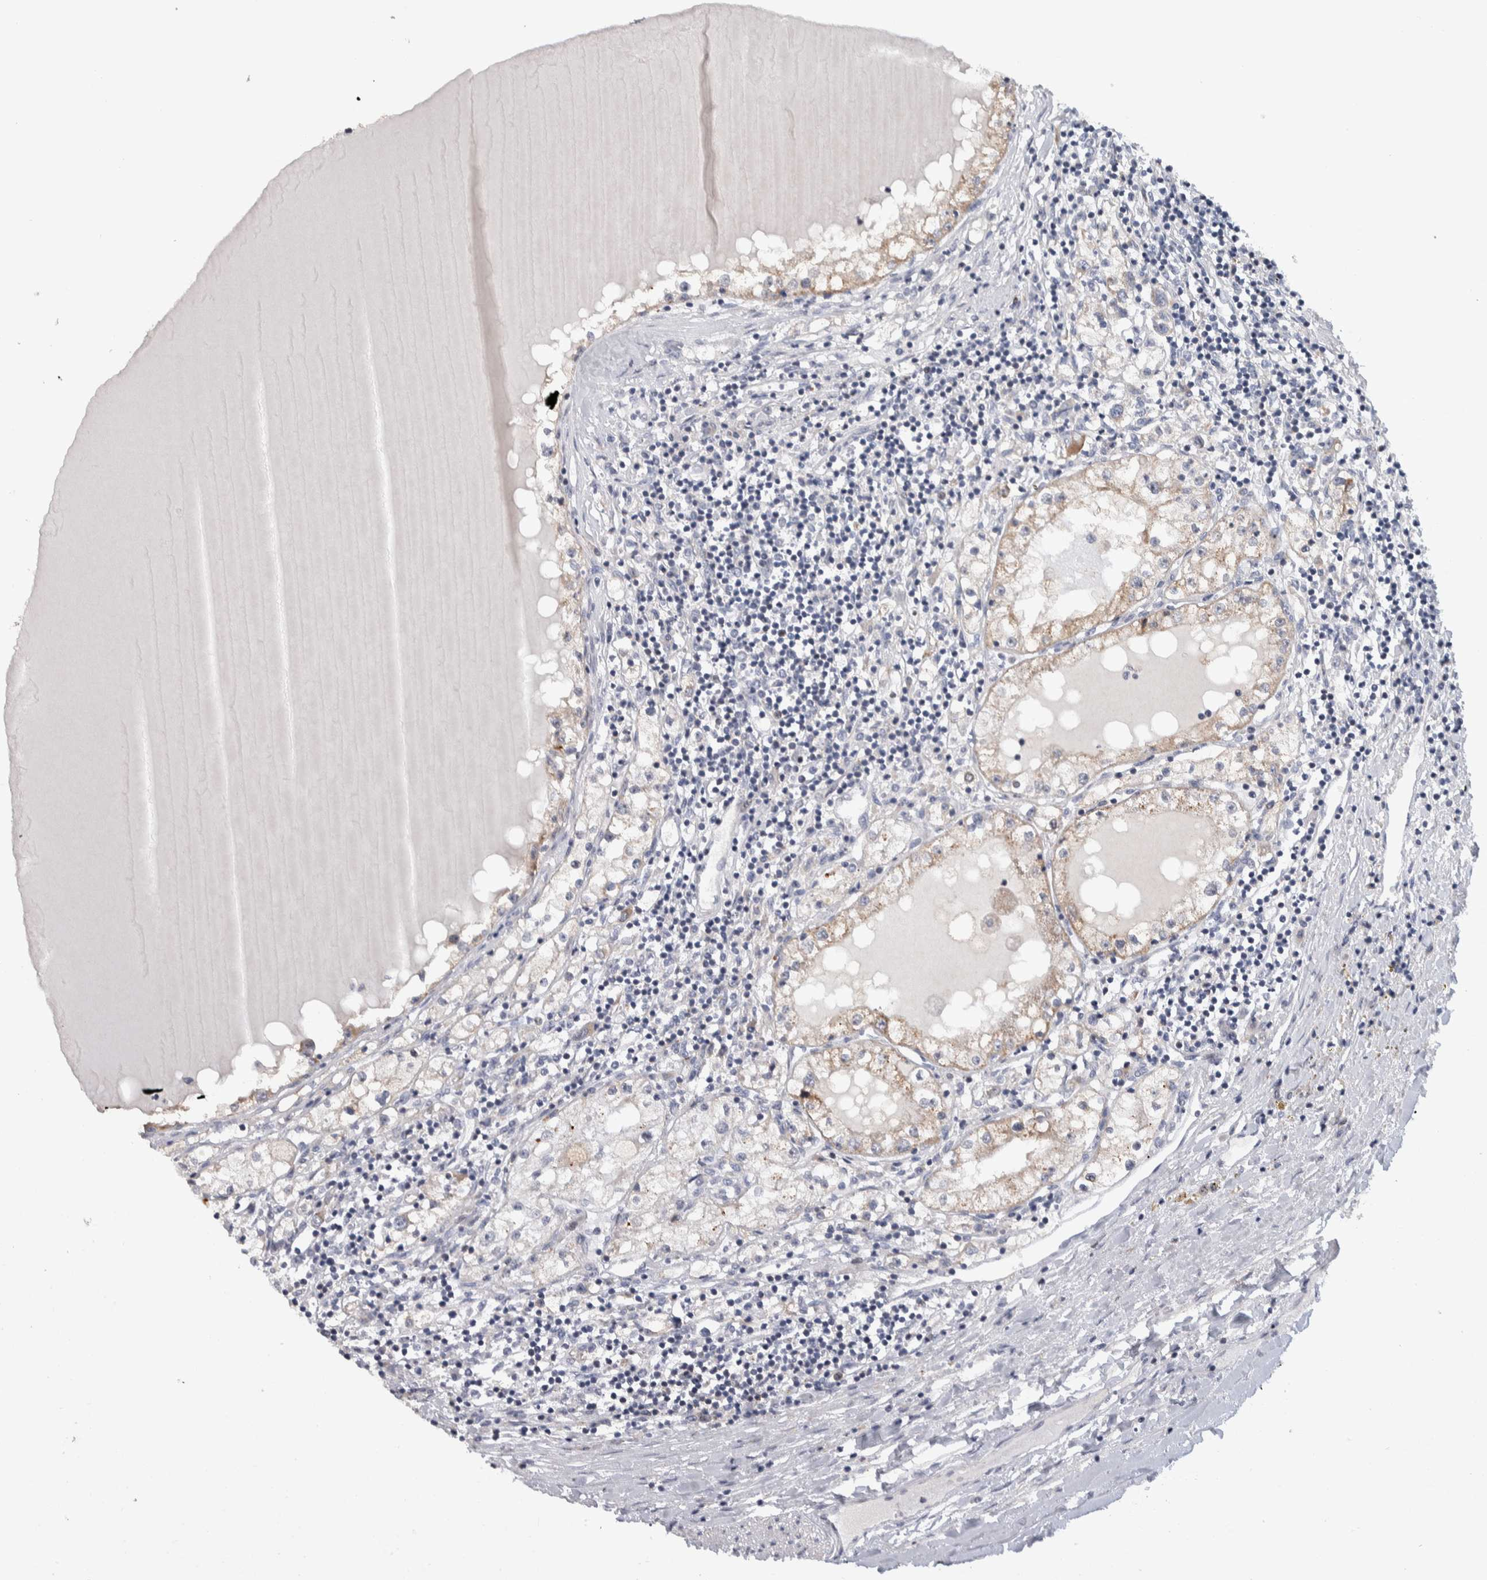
{"staining": {"intensity": "weak", "quantity": "25%-75%", "location": "cytoplasmic/membranous"}, "tissue": "renal cancer", "cell_type": "Tumor cells", "image_type": "cancer", "snomed": [{"axis": "morphology", "description": "Adenocarcinoma, NOS"}, {"axis": "topography", "description": "Kidney"}], "caption": "An immunohistochemistry (IHC) histopathology image of neoplastic tissue is shown. Protein staining in brown shows weak cytoplasmic/membranous positivity in renal cancer within tumor cells.", "gene": "PRRG4", "patient": {"sex": "male", "age": 68}}